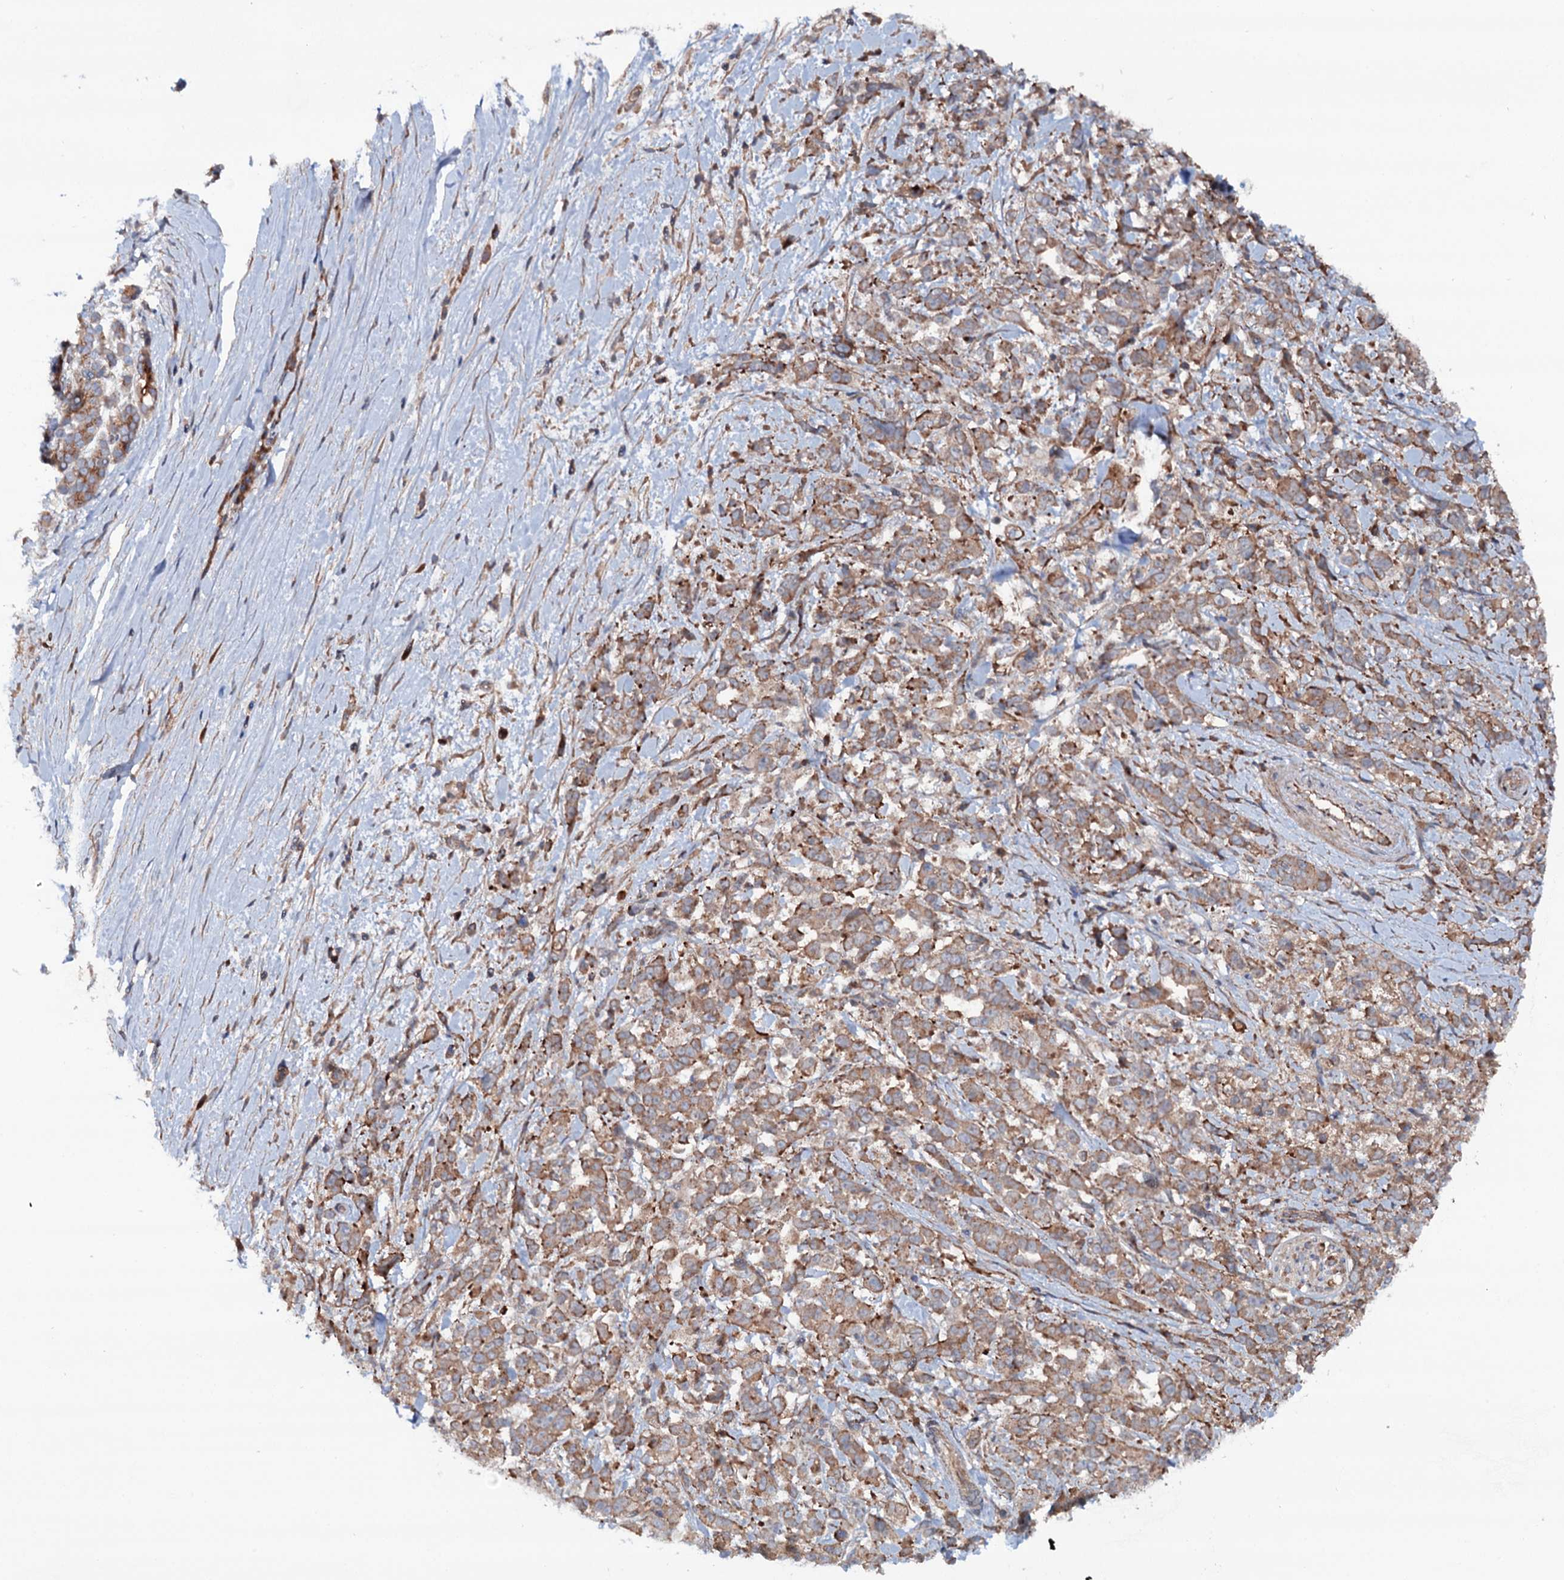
{"staining": {"intensity": "moderate", "quantity": "25%-75%", "location": "cytoplasmic/membranous"}, "tissue": "pancreatic cancer", "cell_type": "Tumor cells", "image_type": "cancer", "snomed": [{"axis": "morphology", "description": "Normal tissue, NOS"}, {"axis": "morphology", "description": "Adenocarcinoma, NOS"}, {"axis": "topography", "description": "Pancreas"}], "caption": "Adenocarcinoma (pancreatic) stained with a protein marker exhibits moderate staining in tumor cells.", "gene": "ADGRG4", "patient": {"sex": "female", "age": 64}}